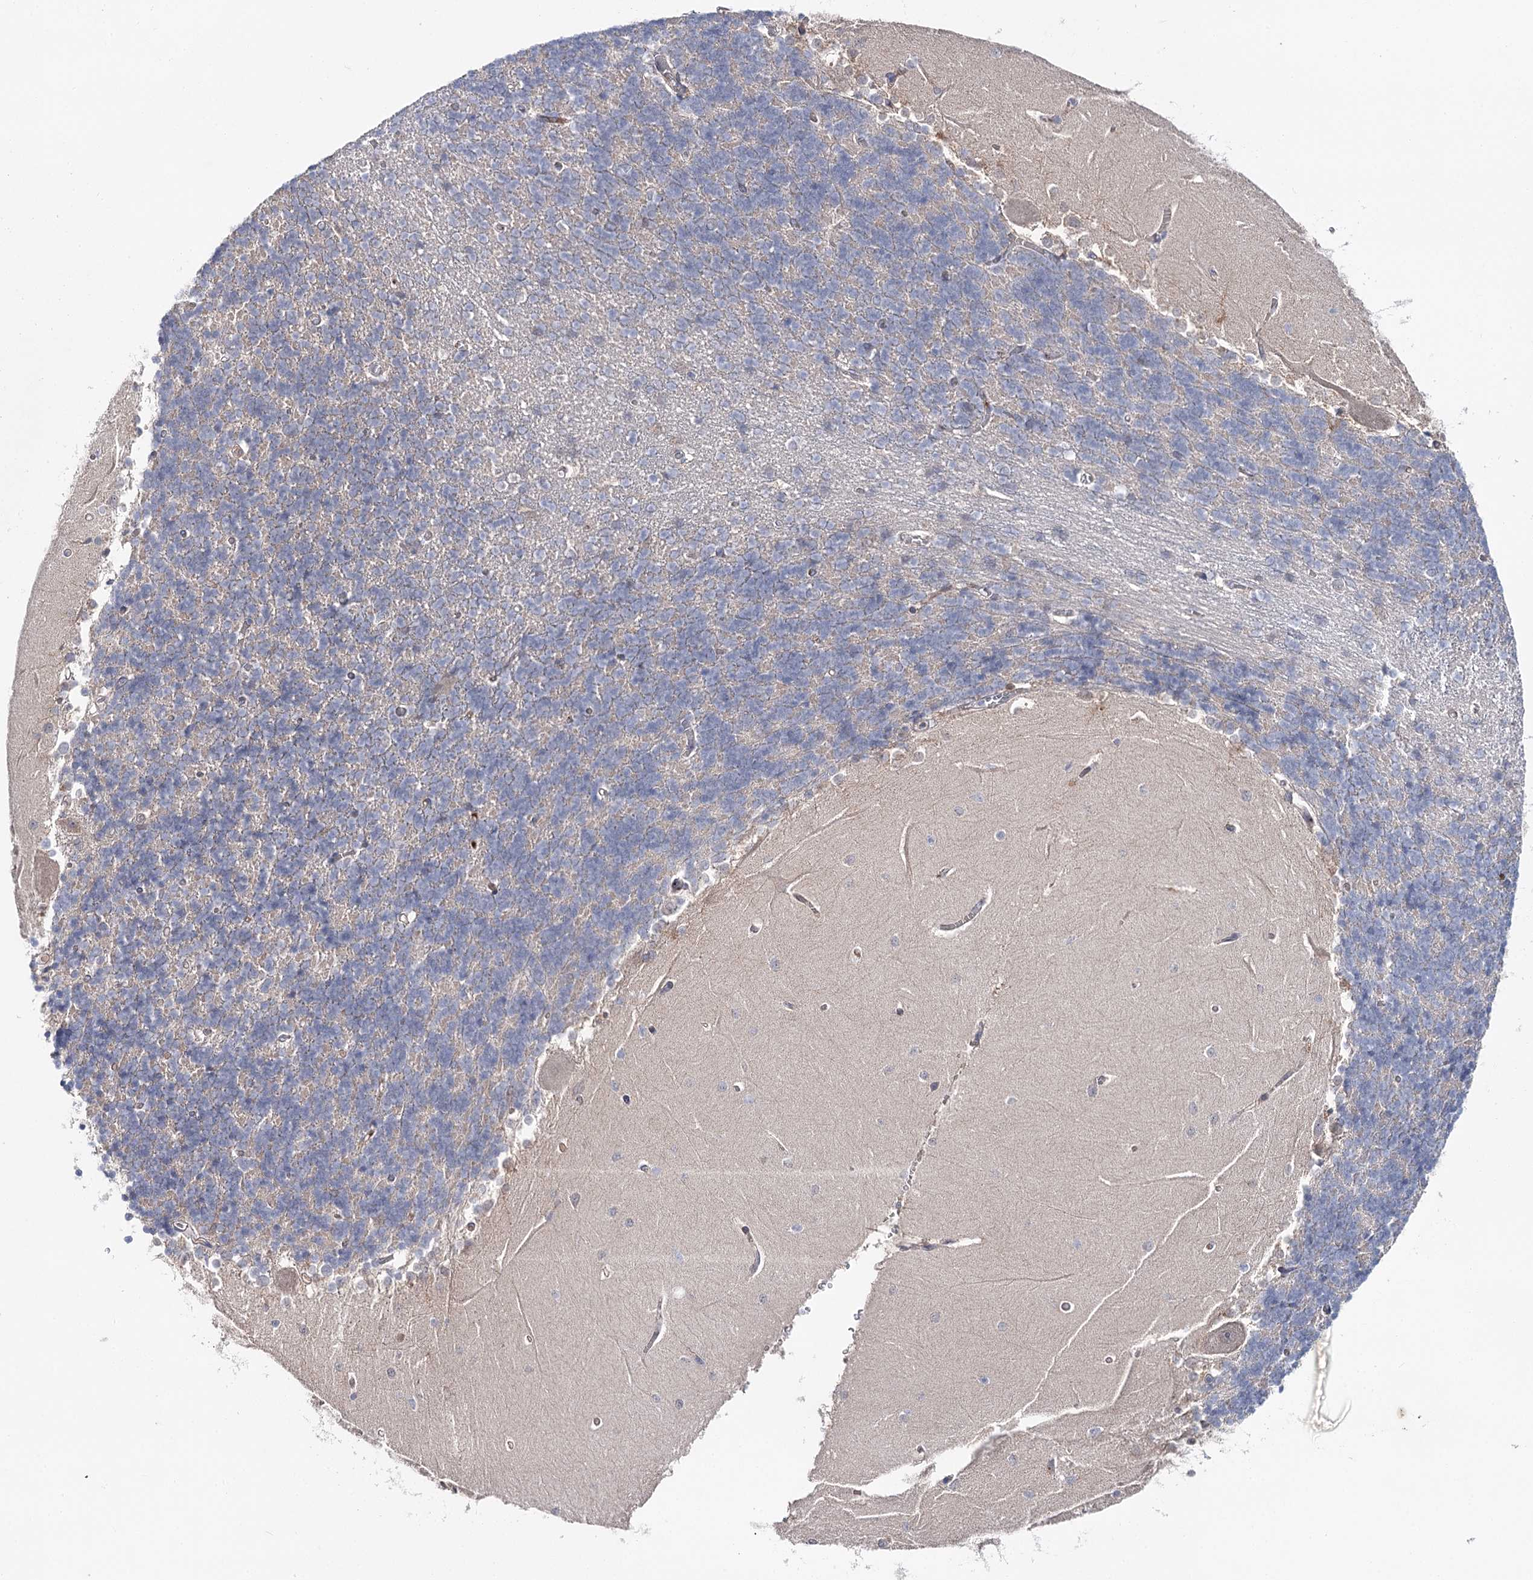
{"staining": {"intensity": "negative", "quantity": "none", "location": "none"}, "tissue": "cerebellum", "cell_type": "Cells in granular layer", "image_type": "normal", "snomed": [{"axis": "morphology", "description": "Normal tissue, NOS"}, {"axis": "topography", "description": "Cerebellum"}], "caption": "The photomicrograph reveals no significant expression in cells in granular layer of cerebellum. Nuclei are stained in blue.", "gene": "LRRC14B", "patient": {"sex": "male", "age": 37}}